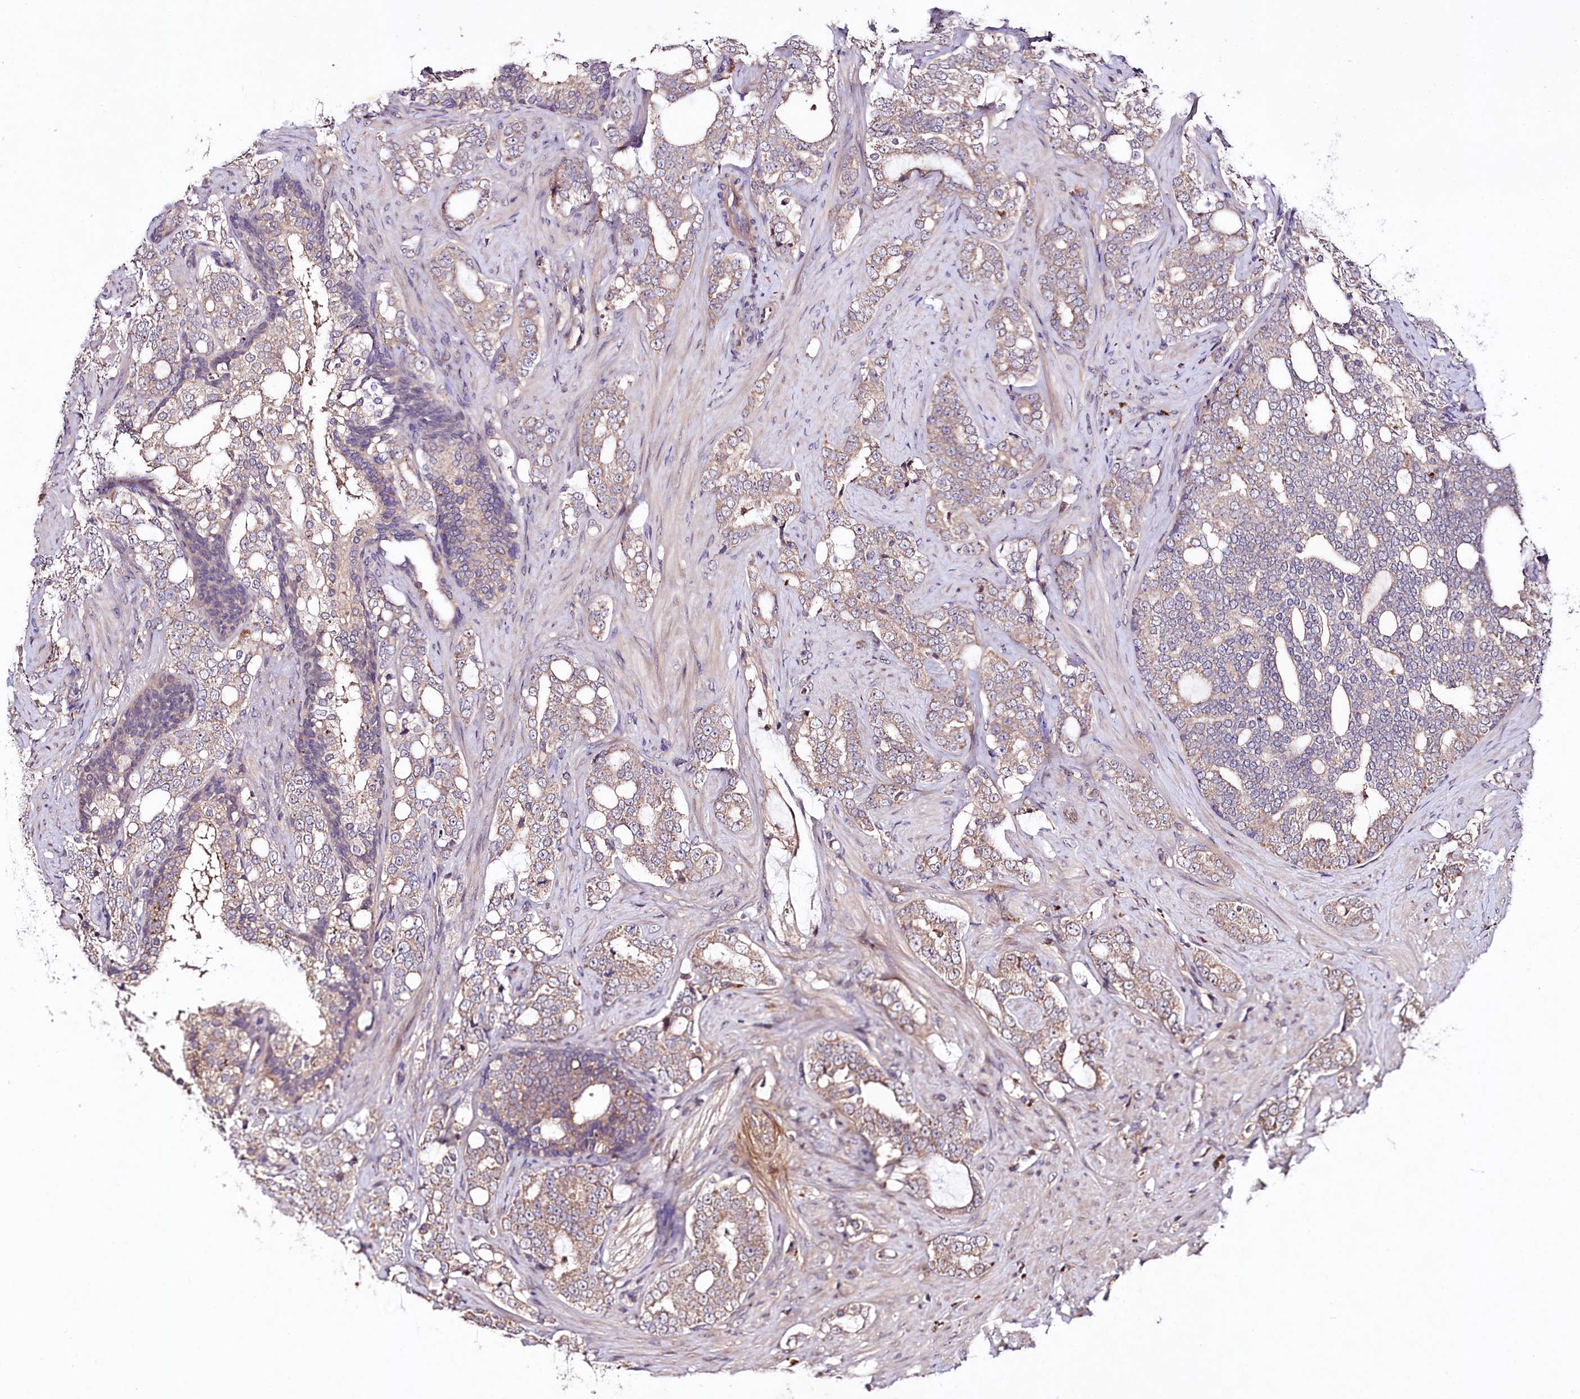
{"staining": {"intensity": "weak", "quantity": ">75%", "location": "cytoplasmic/membranous"}, "tissue": "prostate cancer", "cell_type": "Tumor cells", "image_type": "cancer", "snomed": [{"axis": "morphology", "description": "Adenocarcinoma, High grade"}, {"axis": "topography", "description": "Prostate"}], "caption": "This is a photomicrograph of immunohistochemistry staining of prostate cancer, which shows weak positivity in the cytoplasmic/membranous of tumor cells.", "gene": "TNPO3", "patient": {"sex": "male", "age": 64}}